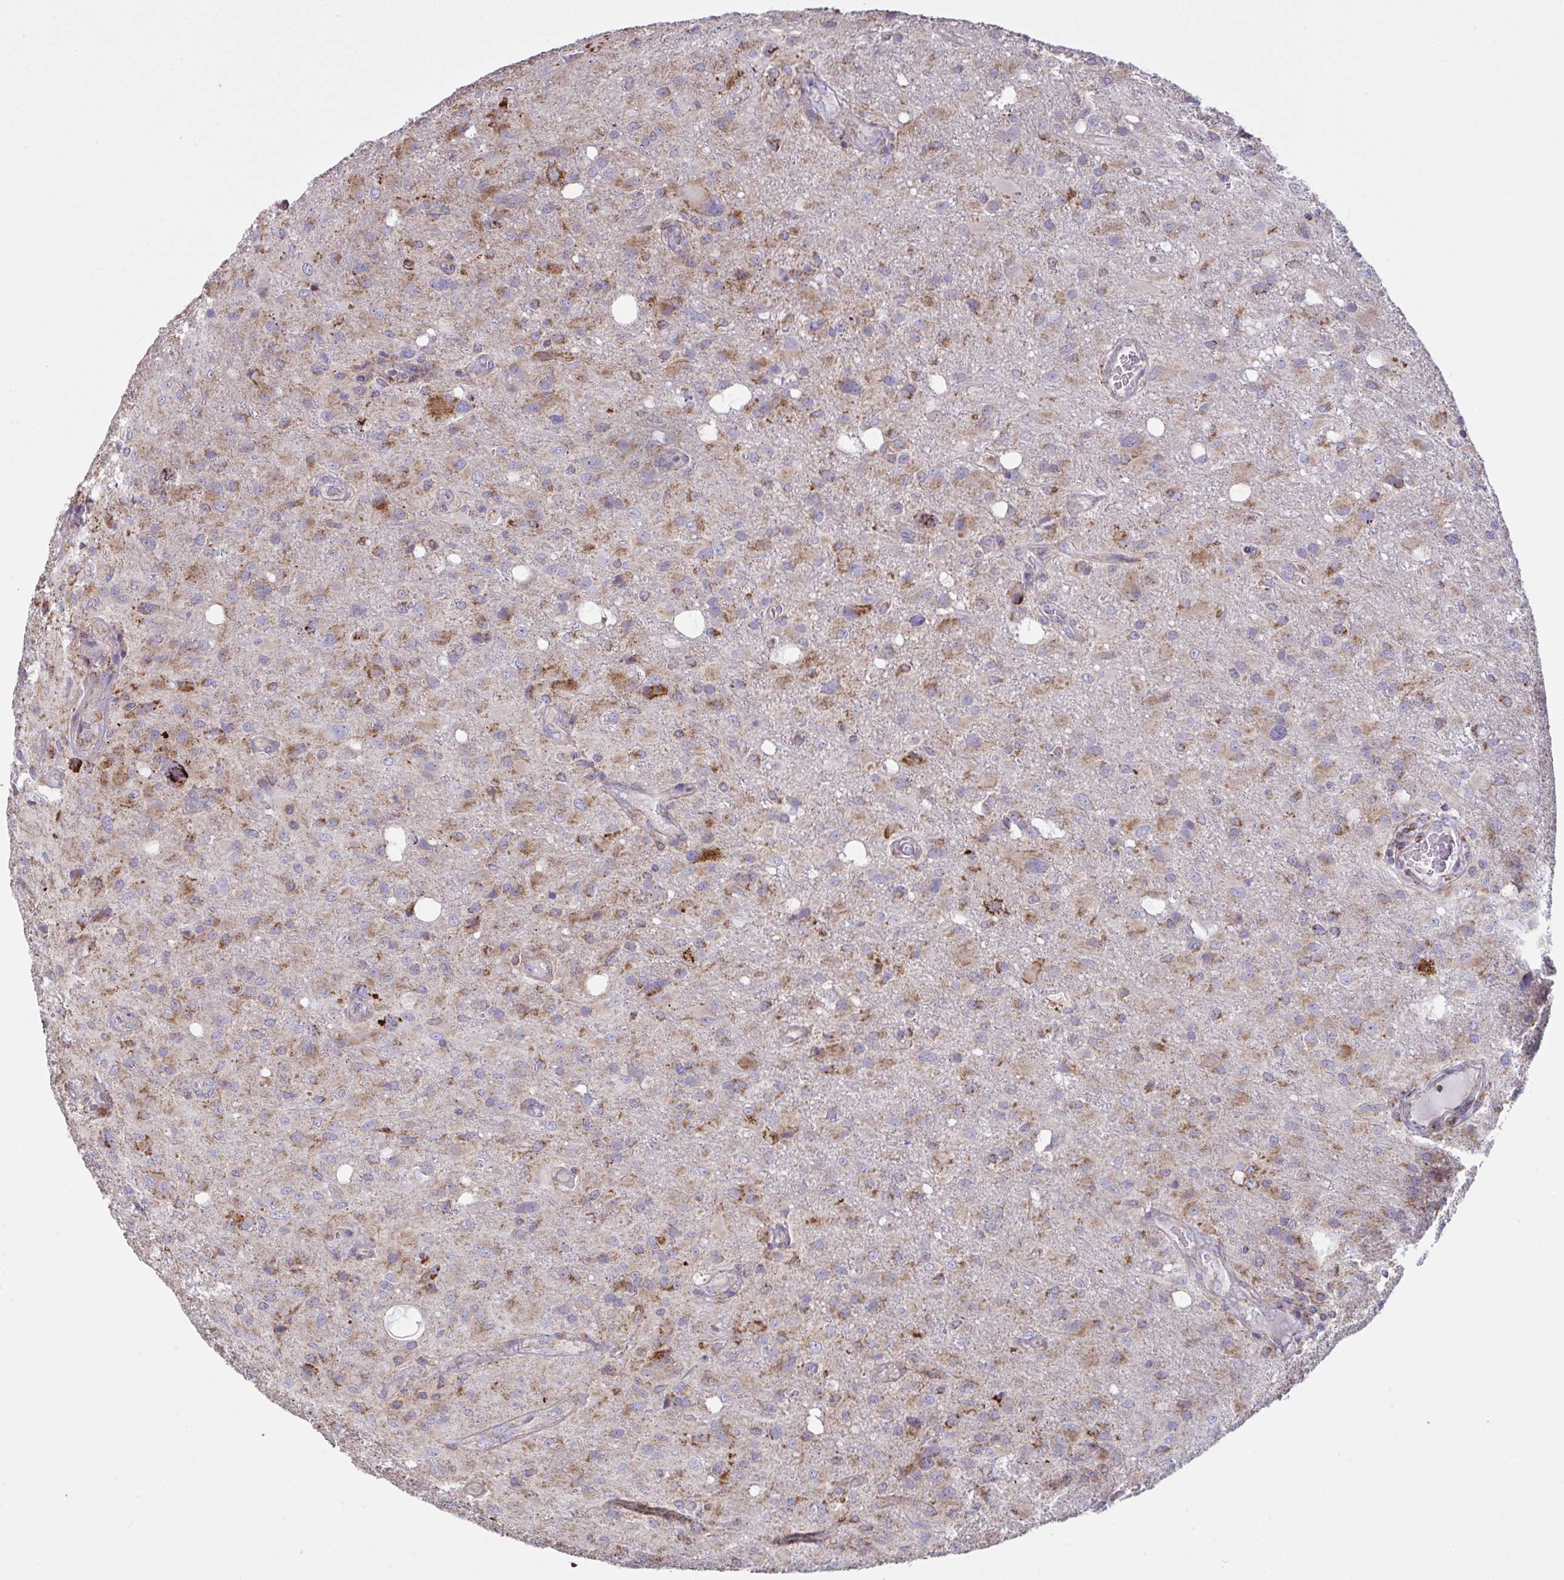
{"staining": {"intensity": "strong", "quantity": "25%-75%", "location": "cytoplasmic/membranous"}, "tissue": "glioma", "cell_type": "Tumor cells", "image_type": "cancer", "snomed": [{"axis": "morphology", "description": "Glioma, malignant, High grade"}, {"axis": "topography", "description": "Brain"}], "caption": "Immunohistochemistry (DAB (3,3'-diaminobenzidine)) staining of malignant glioma (high-grade) shows strong cytoplasmic/membranous protein staining in approximately 25%-75% of tumor cells. The staining is performed using DAB (3,3'-diaminobenzidine) brown chromogen to label protein expression. The nuclei are counter-stained blue using hematoxylin.", "gene": "MICOS10", "patient": {"sex": "male", "age": 53}}